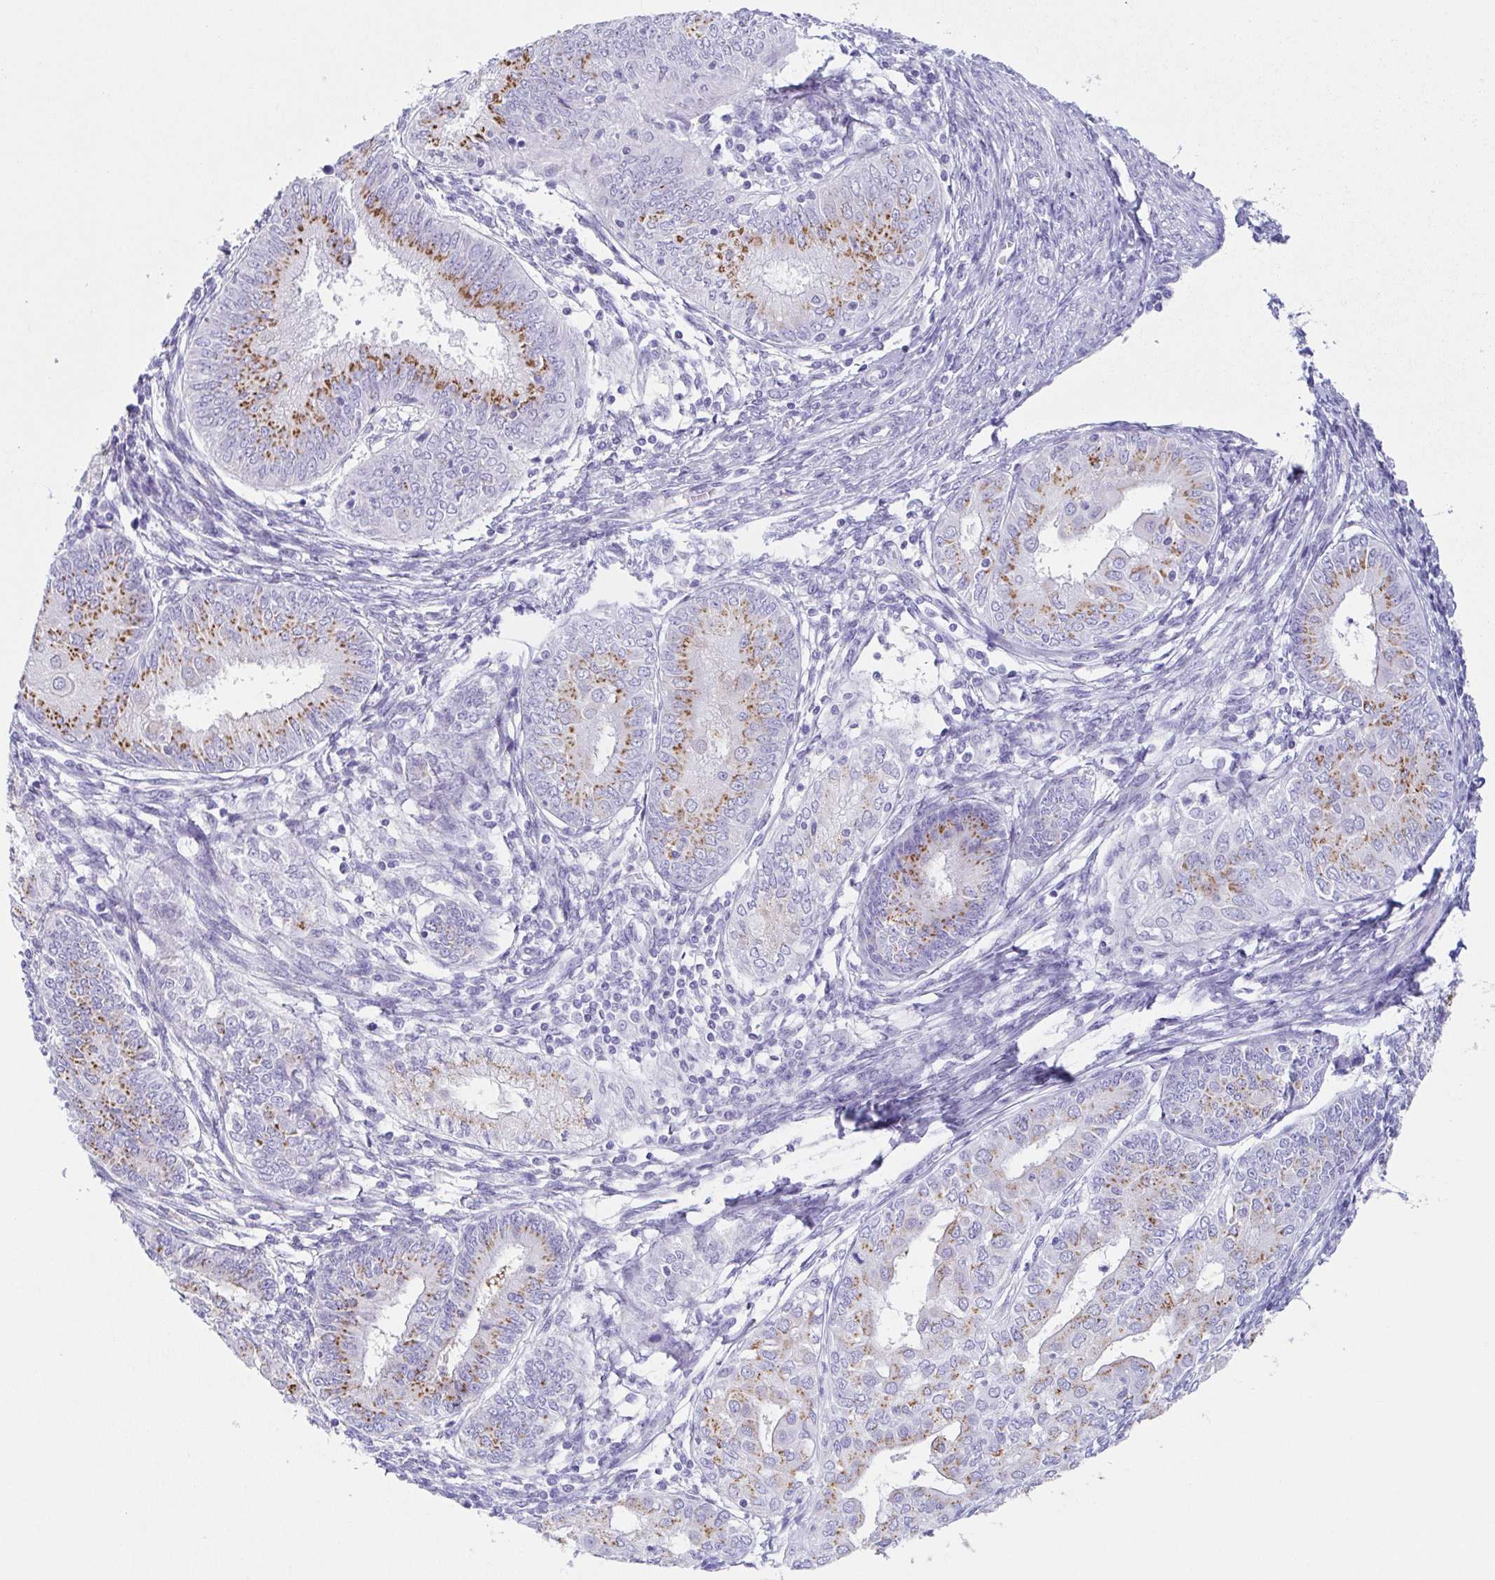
{"staining": {"intensity": "moderate", "quantity": ">75%", "location": "cytoplasmic/membranous"}, "tissue": "endometrial cancer", "cell_type": "Tumor cells", "image_type": "cancer", "snomed": [{"axis": "morphology", "description": "Adenocarcinoma, NOS"}, {"axis": "topography", "description": "Endometrium"}], "caption": "Brown immunohistochemical staining in endometrial cancer reveals moderate cytoplasmic/membranous expression in approximately >75% of tumor cells.", "gene": "LDLRAD1", "patient": {"sex": "female", "age": 68}}